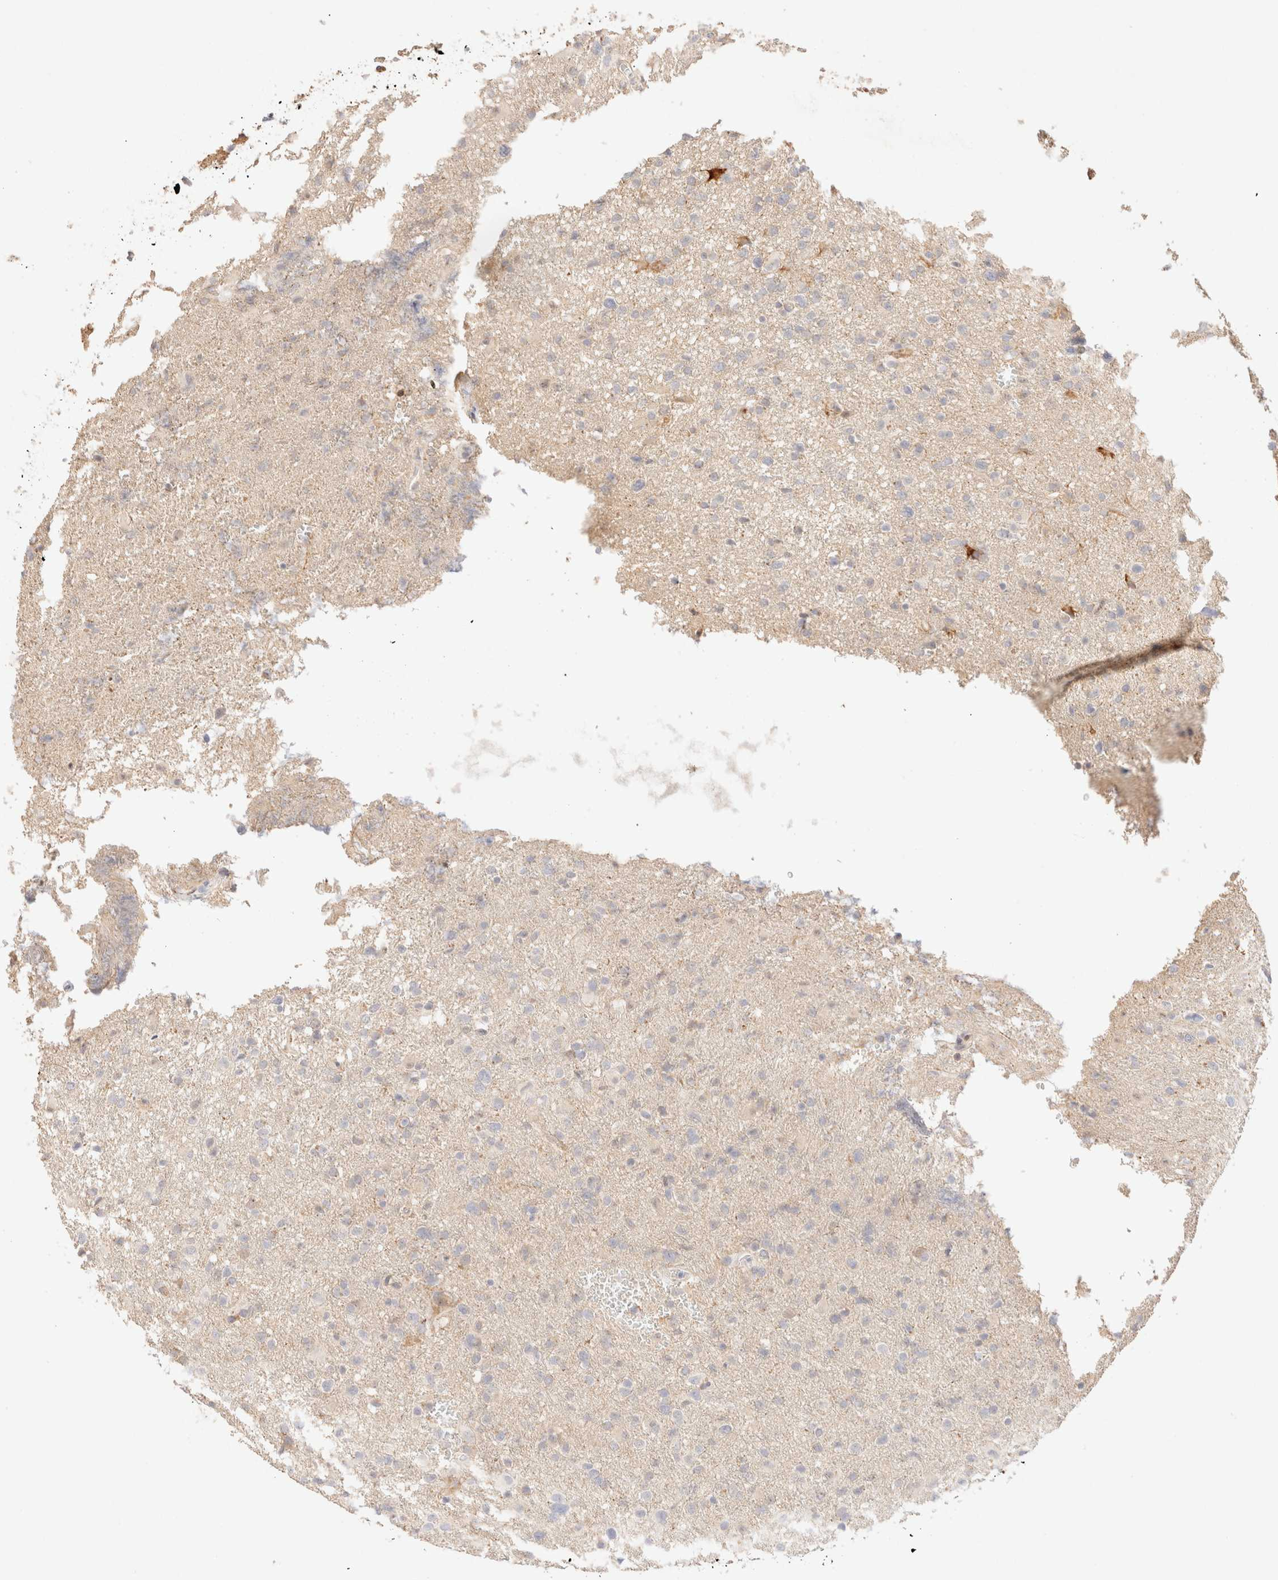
{"staining": {"intensity": "negative", "quantity": "none", "location": "none"}, "tissue": "glioma", "cell_type": "Tumor cells", "image_type": "cancer", "snomed": [{"axis": "morphology", "description": "Glioma, malignant, High grade"}, {"axis": "topography", "description": "Brain"}], "caption": "High-grade glioma (malignant) was stained to show a protein in brown. There is no significant expression in tumor cells. (DAB (3,3'-diaminobenzidine) IHC visualized using brightfield microscopy, high magnification).", "gene": "SNTB1", "patient": {"sex": "female", "age": 57}}